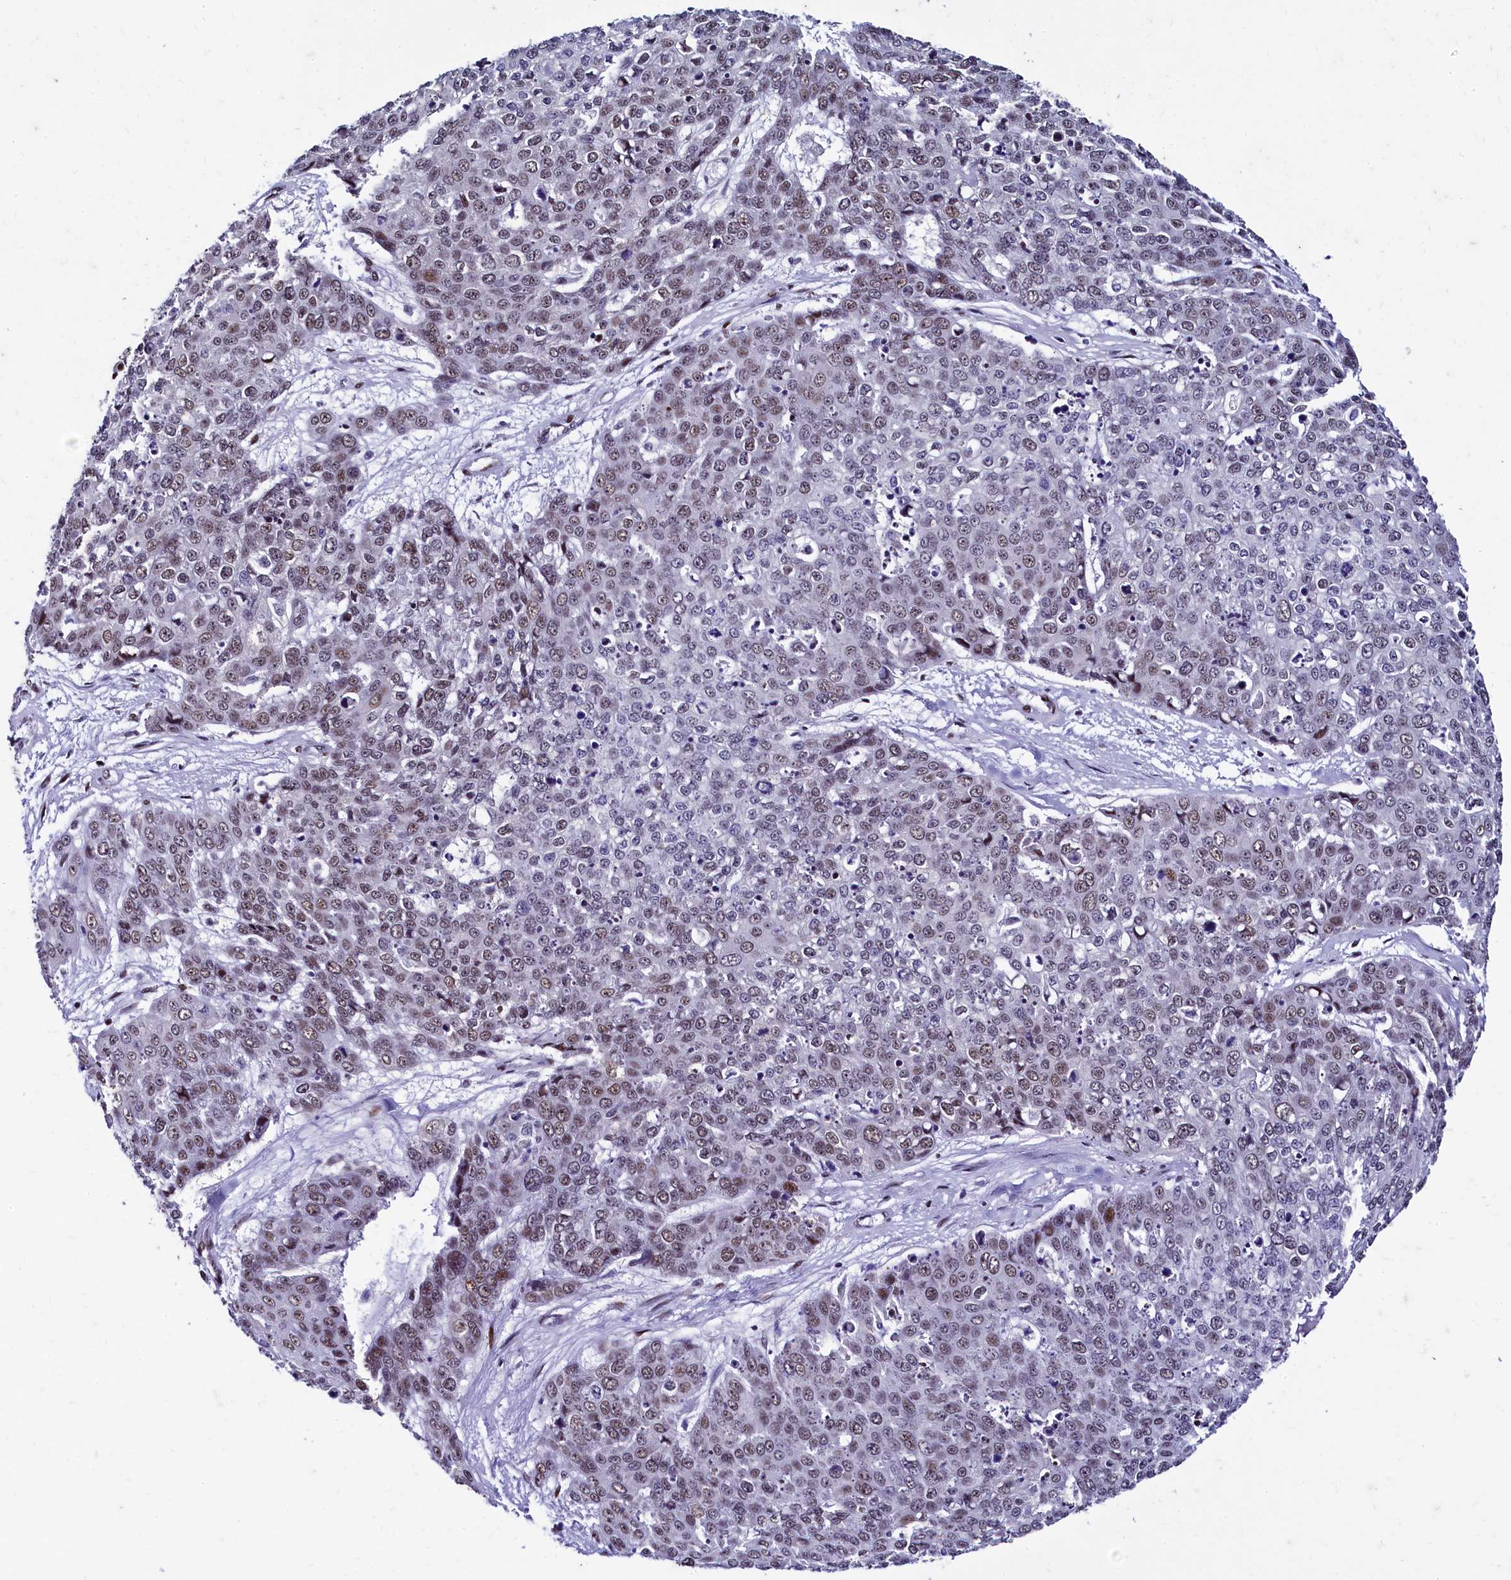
{"staining": {"intensity": "weak", "quantity": "25%-75%", "location": "nuclear"}, "tissue": "skin cancer", "cell_type": "Tumor cells", "image_type": "cancer", "snomed": [{"axis": "morphology", "description": "Squamous cell carcinoma, NOS"}, {"axis": "topography", "description": "Skin"}], "caption": "Protein analysis of skin squamous cell carcinoma tissue displays weak nuclear staining in about 25%-75% of tumor cells.", "gene": "CPSF7", "patient": {"sex": "male", "age": 71}}